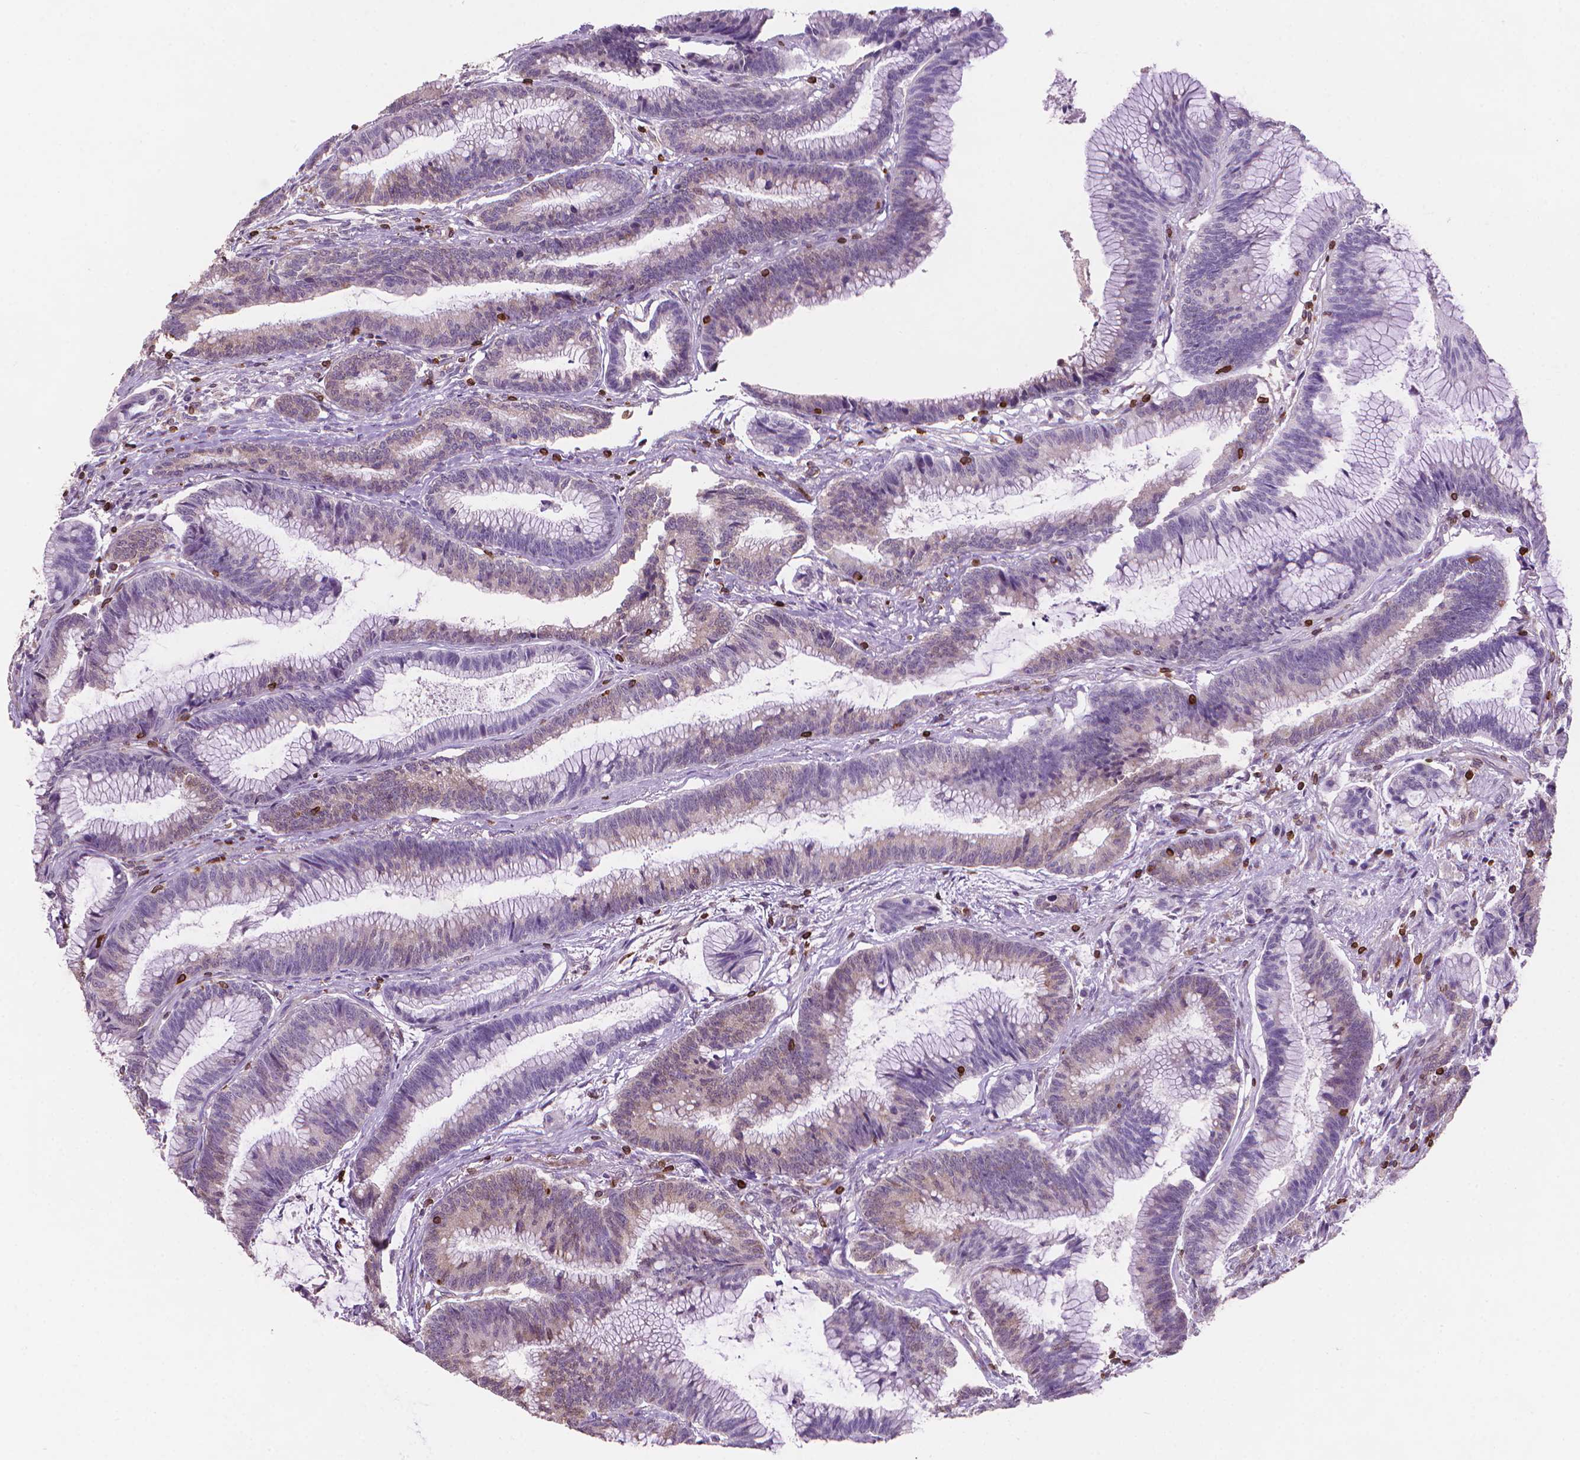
{"staining": {"intensity": "moderate", "quantity": "25%-75%", "location": "cytoplasmic/membranous"}, "tissue": "colorectal cancer", "cell_type": "Tumor cells", "image_type": "cancer", "snomed": [{"axis": "morphology", "description": "Adenocarcinoma, NOS"}, {"axis": "topography", "description": "Colon"}], "caption": "Protein expression analysis of human colorectal cancer reveals moderate cytoplasmic/membranous expression in about 25%-75% of tumor cells.", "gene": "BCL2", "patient": {"sex": "female", "age": 78}}